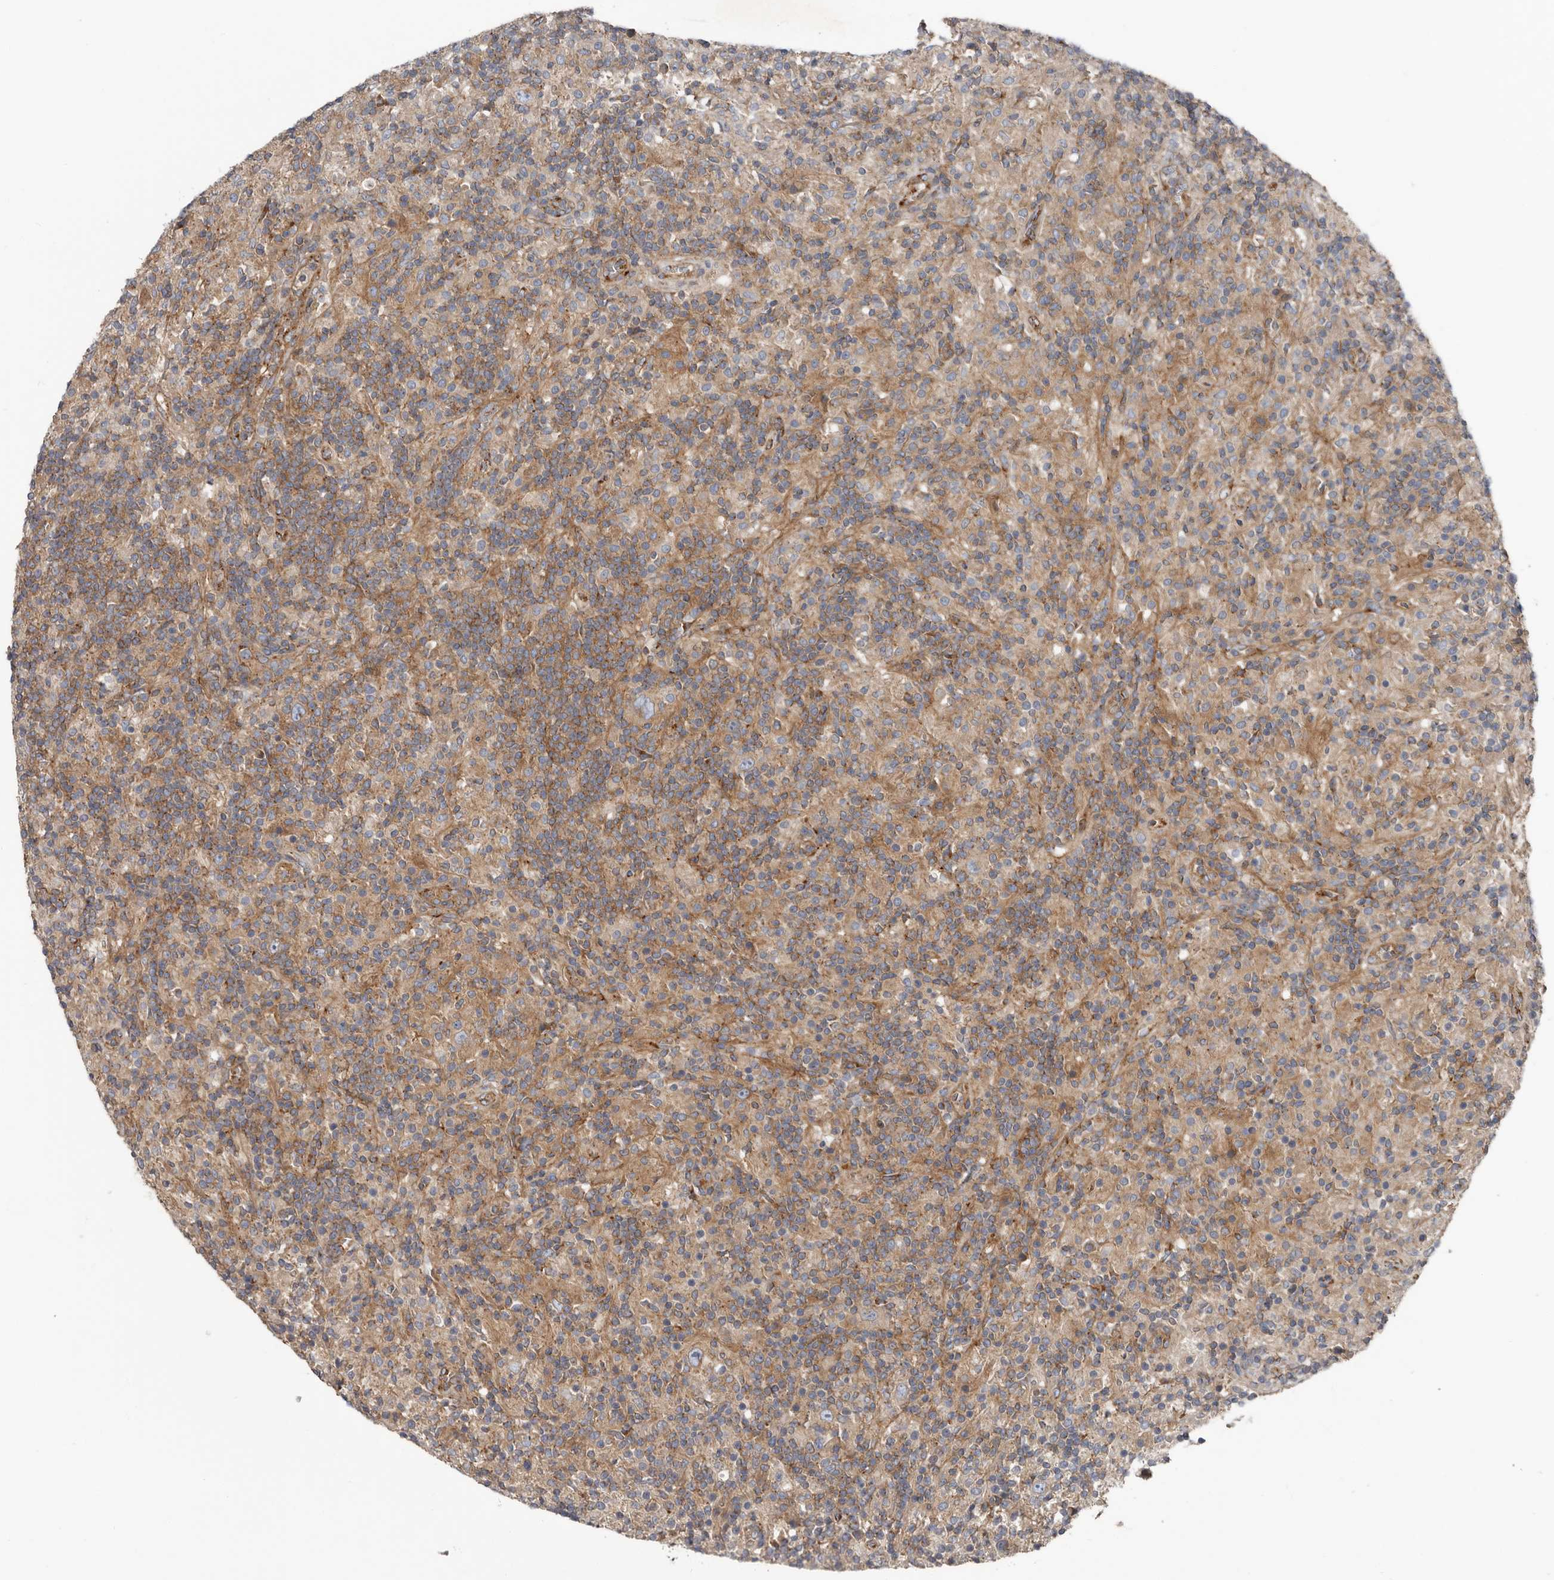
{"staining": {"intensity": "weak", "quantity": ">75%", "location": "cytoplasmic/membranous"}, "tissue": "lymphoma", "cell_type": "Tumor cells", "image_type": "cancer", "snomed": [{"axis": "morphology", "description": "Hodgkin's disease, NOS"}, {"axis": "topography", "description": "Lymph node"}], "caption": "Protein positivity by immunohistochemistry demonstrates weak cytoplasmic/membranous positivity in about >75% of tumor cells in Hodgkin's disease.", "gene": "LUZP1", "patient": {"sex": "male", "age": 70}}